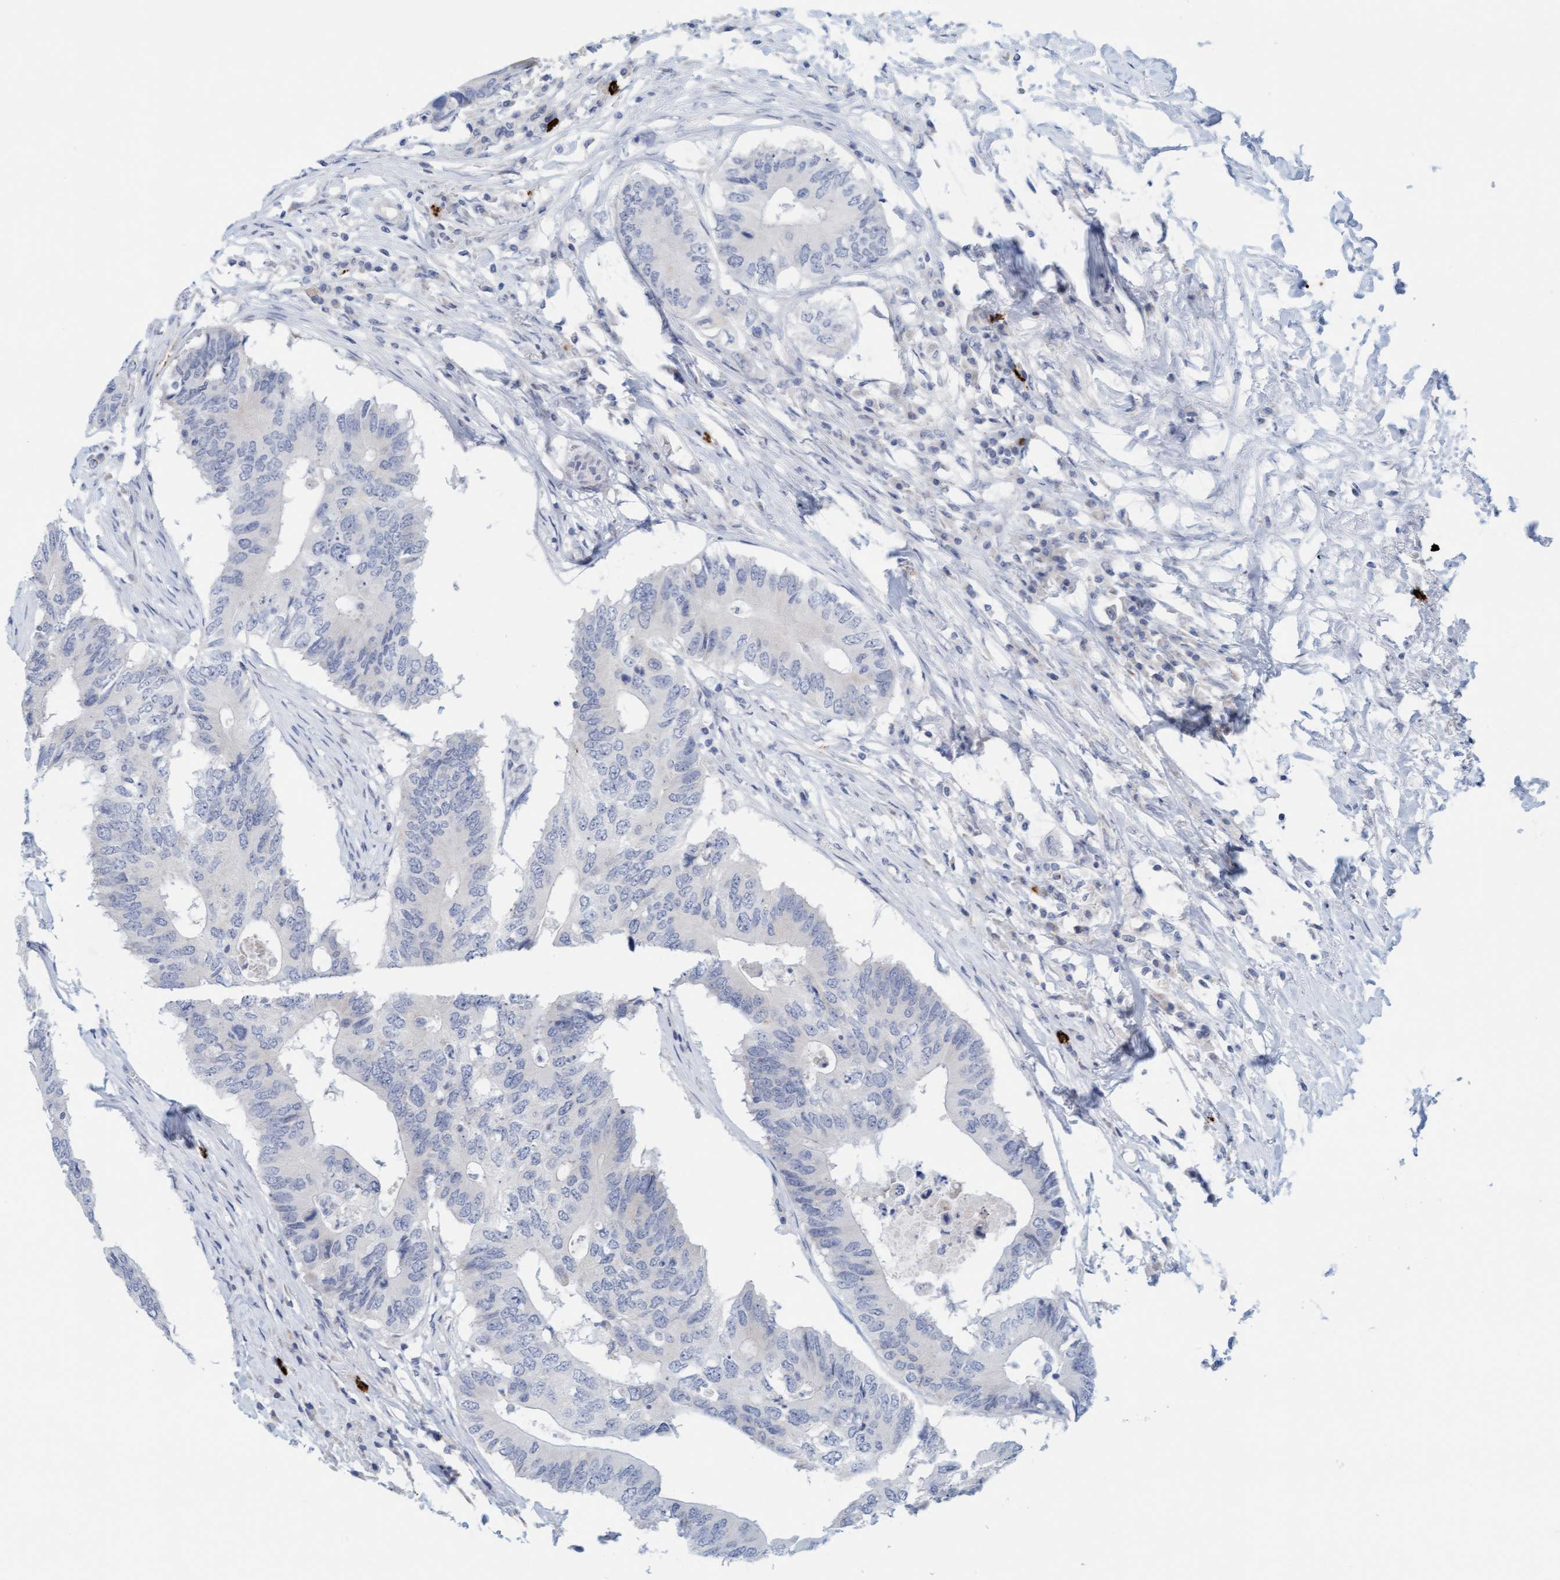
{"staining": {"intensity": "negative", "quantity": "none", "location": "none"}, "tissue": "colorectal cancer", "cell_type": "Tumor cells", "image_type": "cancer", "snomed": [{"axis": "morphology", "description": "Adenocarcinoma, NOS"}, {"axis": "topography", "description": "Colon"}], "caption": "Immunohistochemistry histopathology image of neoplastic tissue: human colorectal cancer stained with DAB (3,3'-diaminobenzidine) displays no significant protein staining in tumor cells.", "gene": "CPA3", "patient": {"sex": "male", "age": 71}}